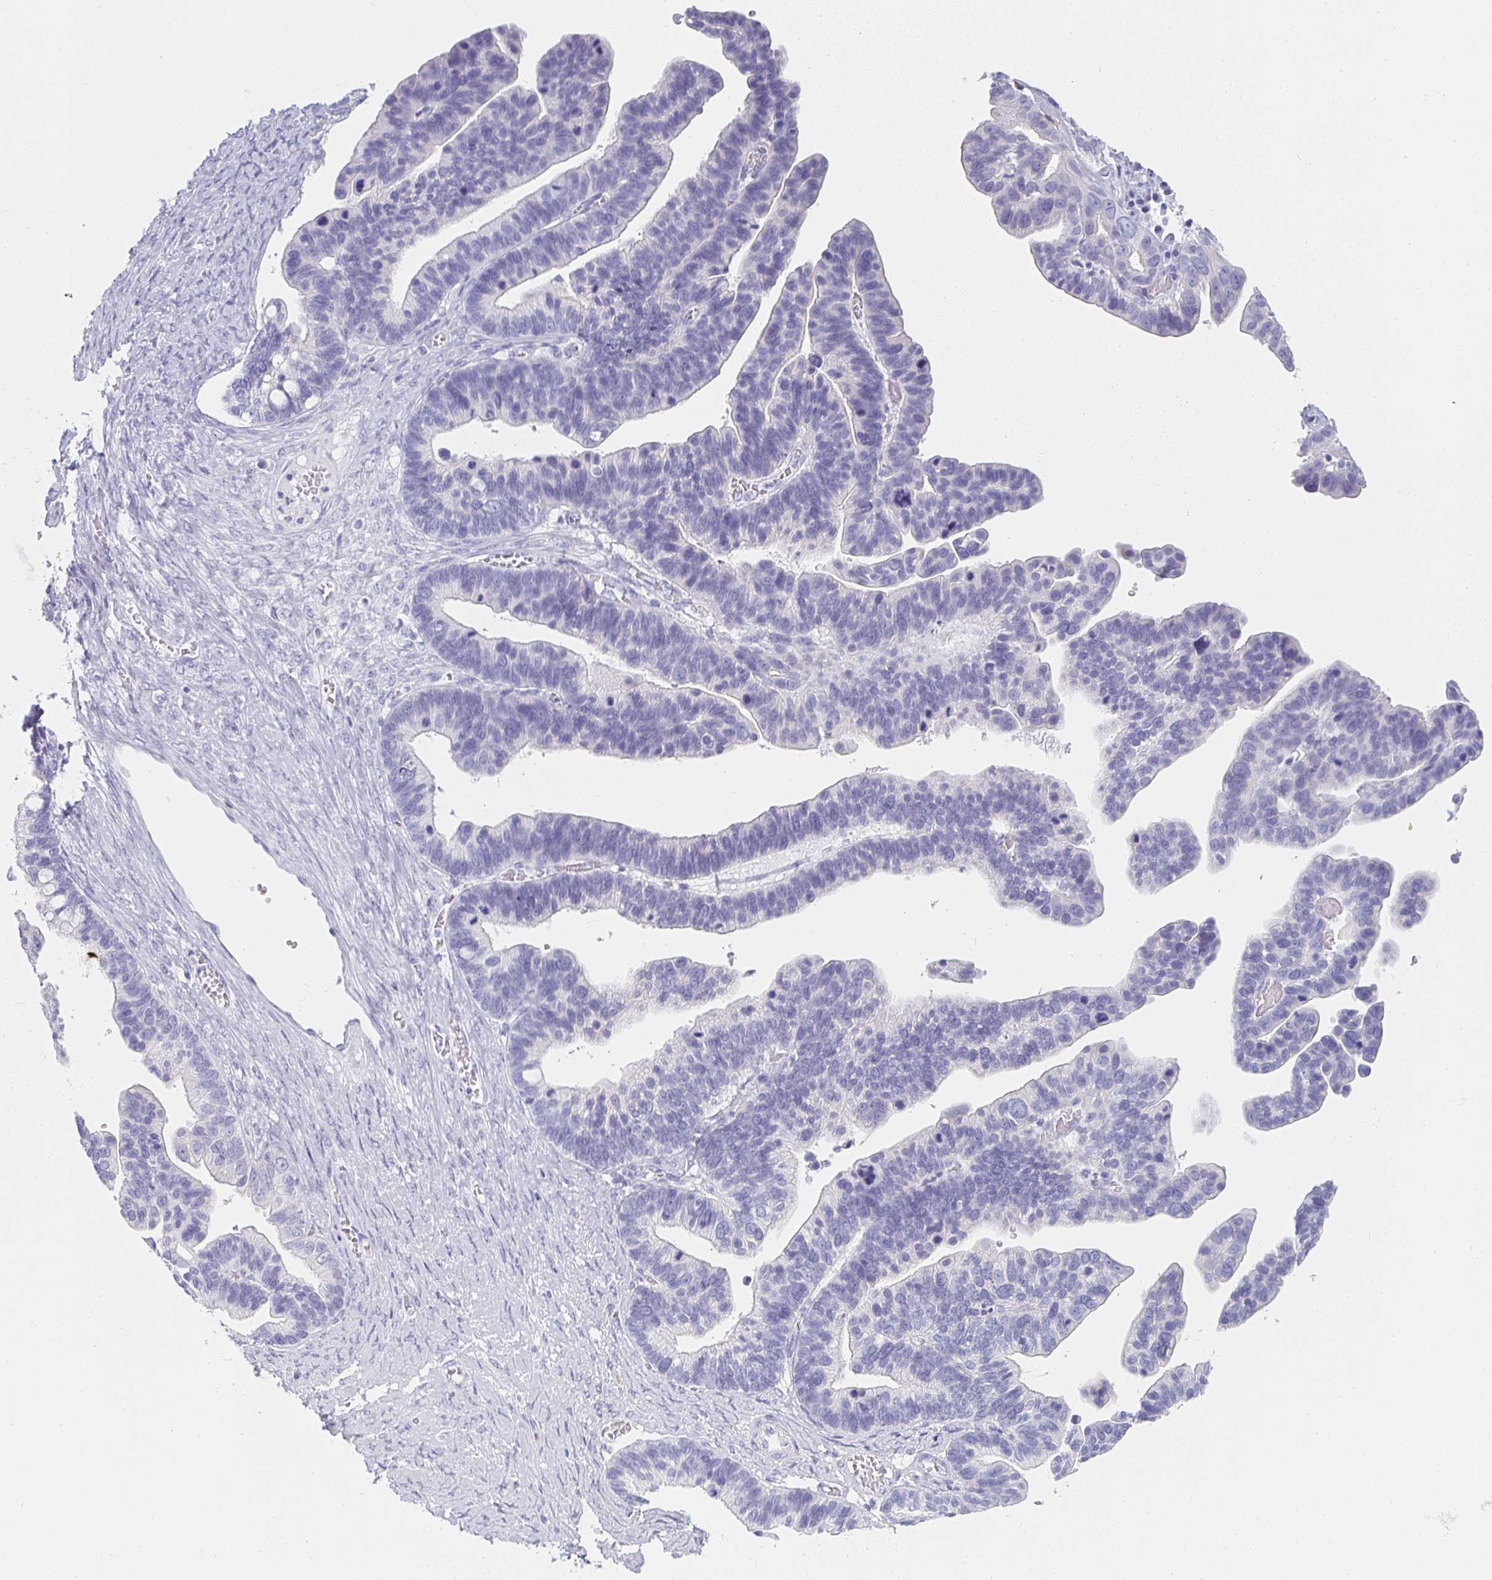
{"staining": {"intensity": "negative", "quantity": "none", "location": "none"}, "tissue": "ovarian cancer", "cell_type": "Tumor cells", "image_type": "cancer", "snomed": [{"axis": "morphology", "description": "Cystadenocarcinoma, serous, NOS"}, {"axis": "topography", "description": "Ovary"}], "caption": "Image shows no protein positivity in tumor cells of ovarian cancer tissue.", "gene": "TPSD1", "patient": {"sex": "female", "age": 56}}